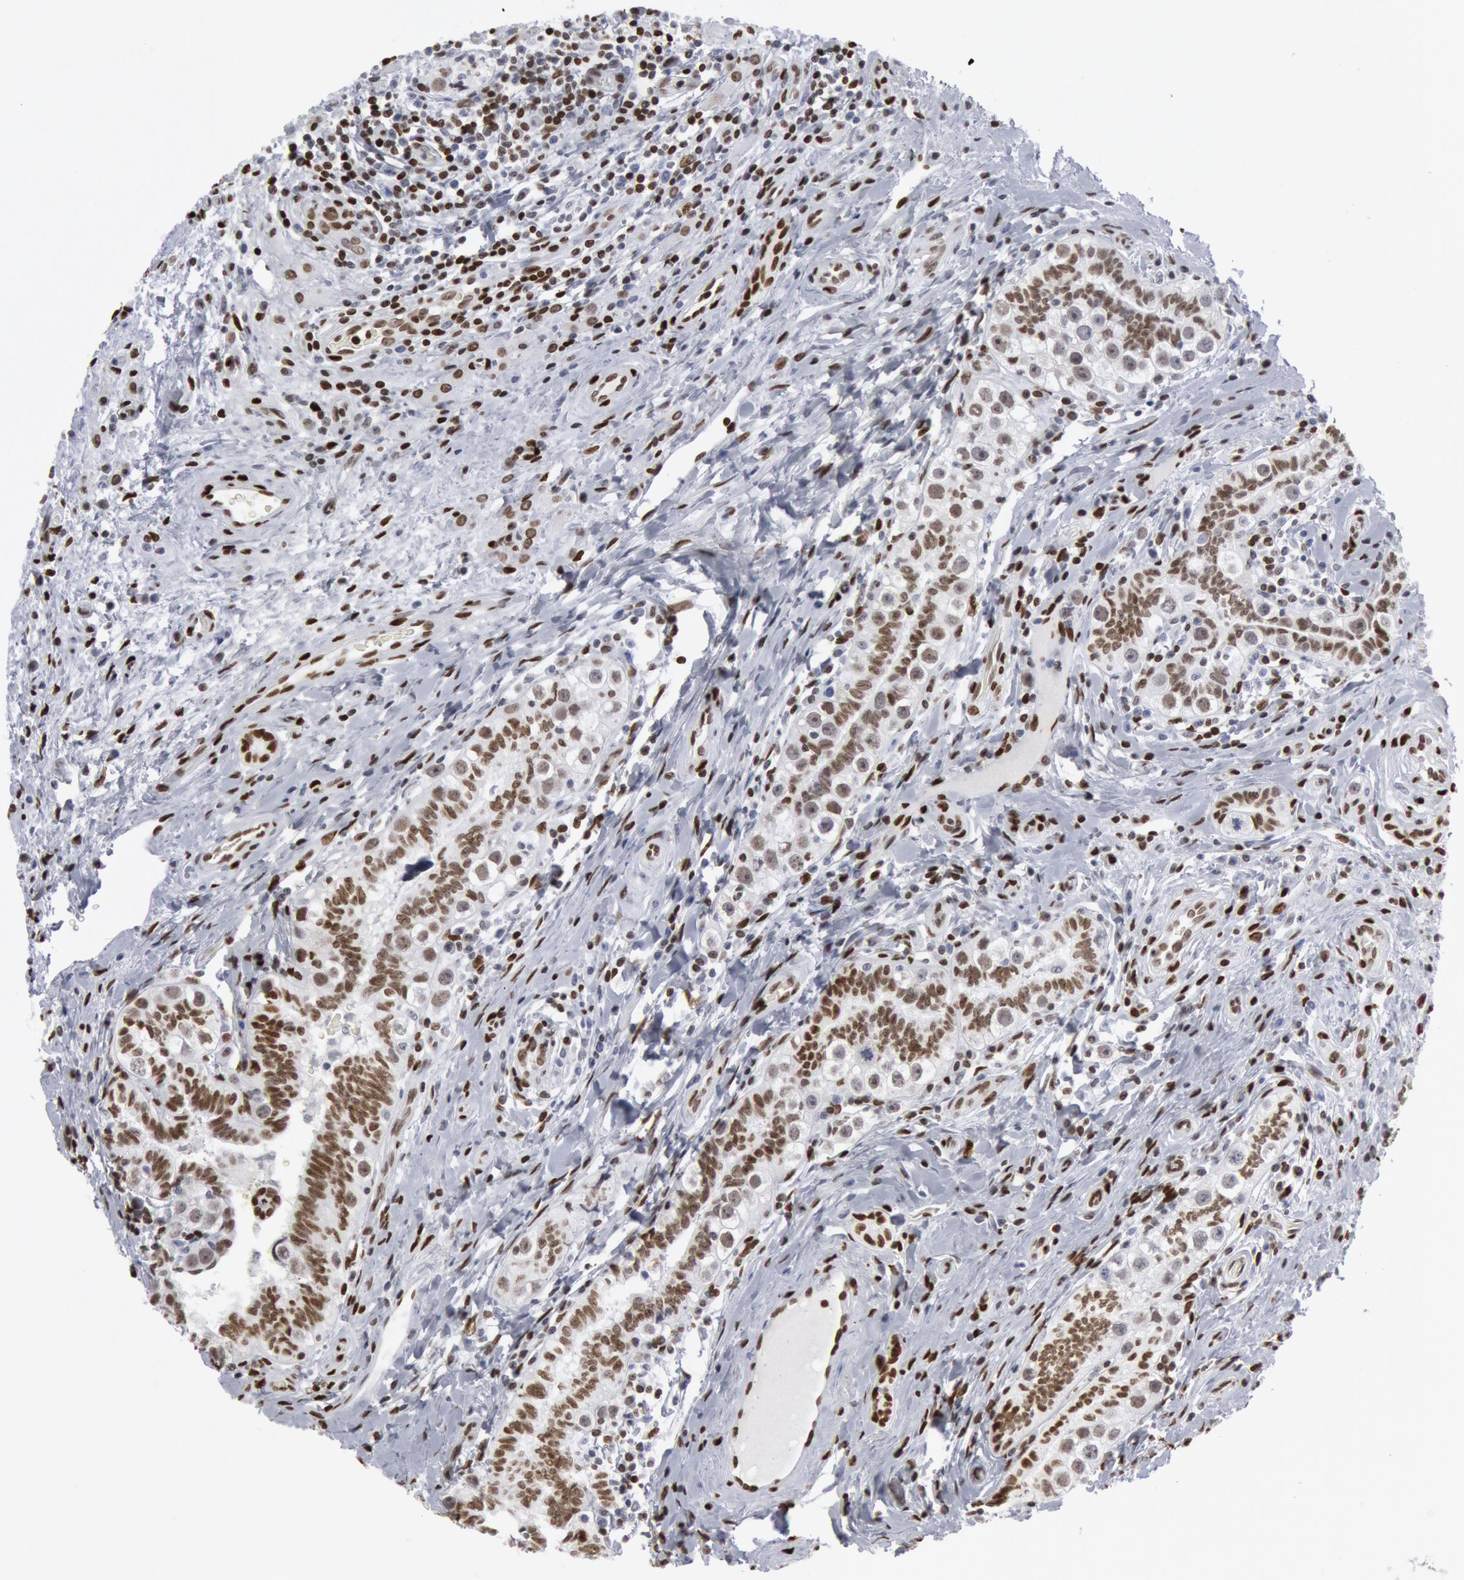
{"staining": {"intensity": "weak", "quantity": "25%-75%", "location": "nuclear"}, "tissue": "testis cancer", "cell_type": "Tumor cells", "image_type": "cancer", "snomed": [{"axis": "morphology", "description": "Seminoma, NOS"}, {"axis": "topography", "description": "Testis"}], "caption": "DAB immunohistochemical staining of testis seminoma displays weak nuclear protein staining in approximately 25%-75% of tumor cells.", "gene": "MECP2", "patient": {"sex": "male", "age": 32}}